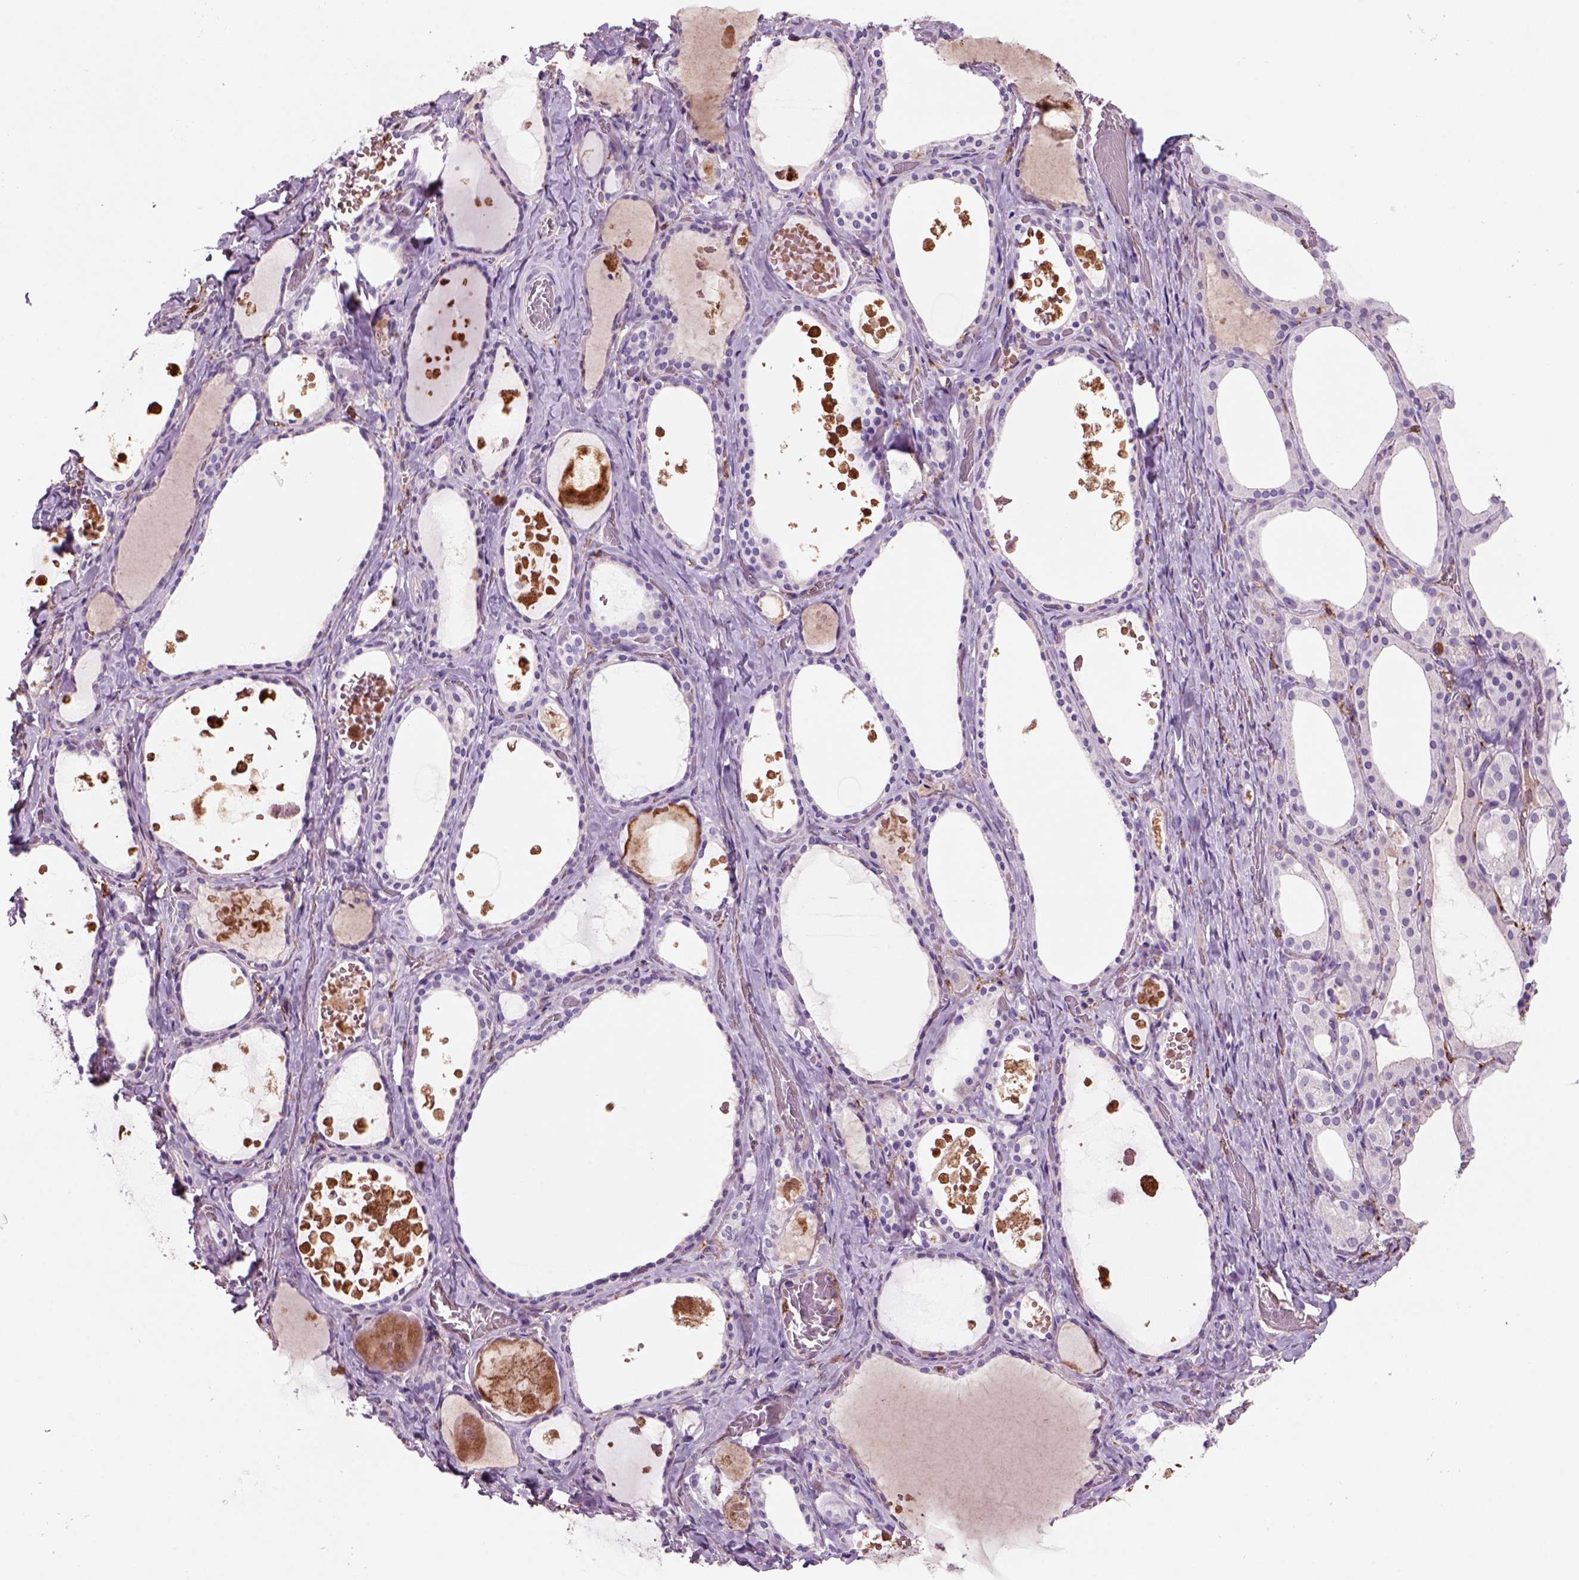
{"staining": {"intensity": "negative", "quantity": "none", "location": "none"}, "tissue": "thyroid gland", "cell_type": "Glandular cells", "image_type": "normal", "snomed": [{"axis": "morphology", "description": "Normal tissue, NOS"}, {"axis": "topography", "description": "Thyroid gland"}], "caption": "IHC micrograph of benign thyroid gland stained for a protein (brown), which displays no positivity in glandular cells. (DAB (3,3'-diaminobenzidine) IHC, high magnification).", "gene": "CD14", "patient": {"sex": "female", "age": 56}}